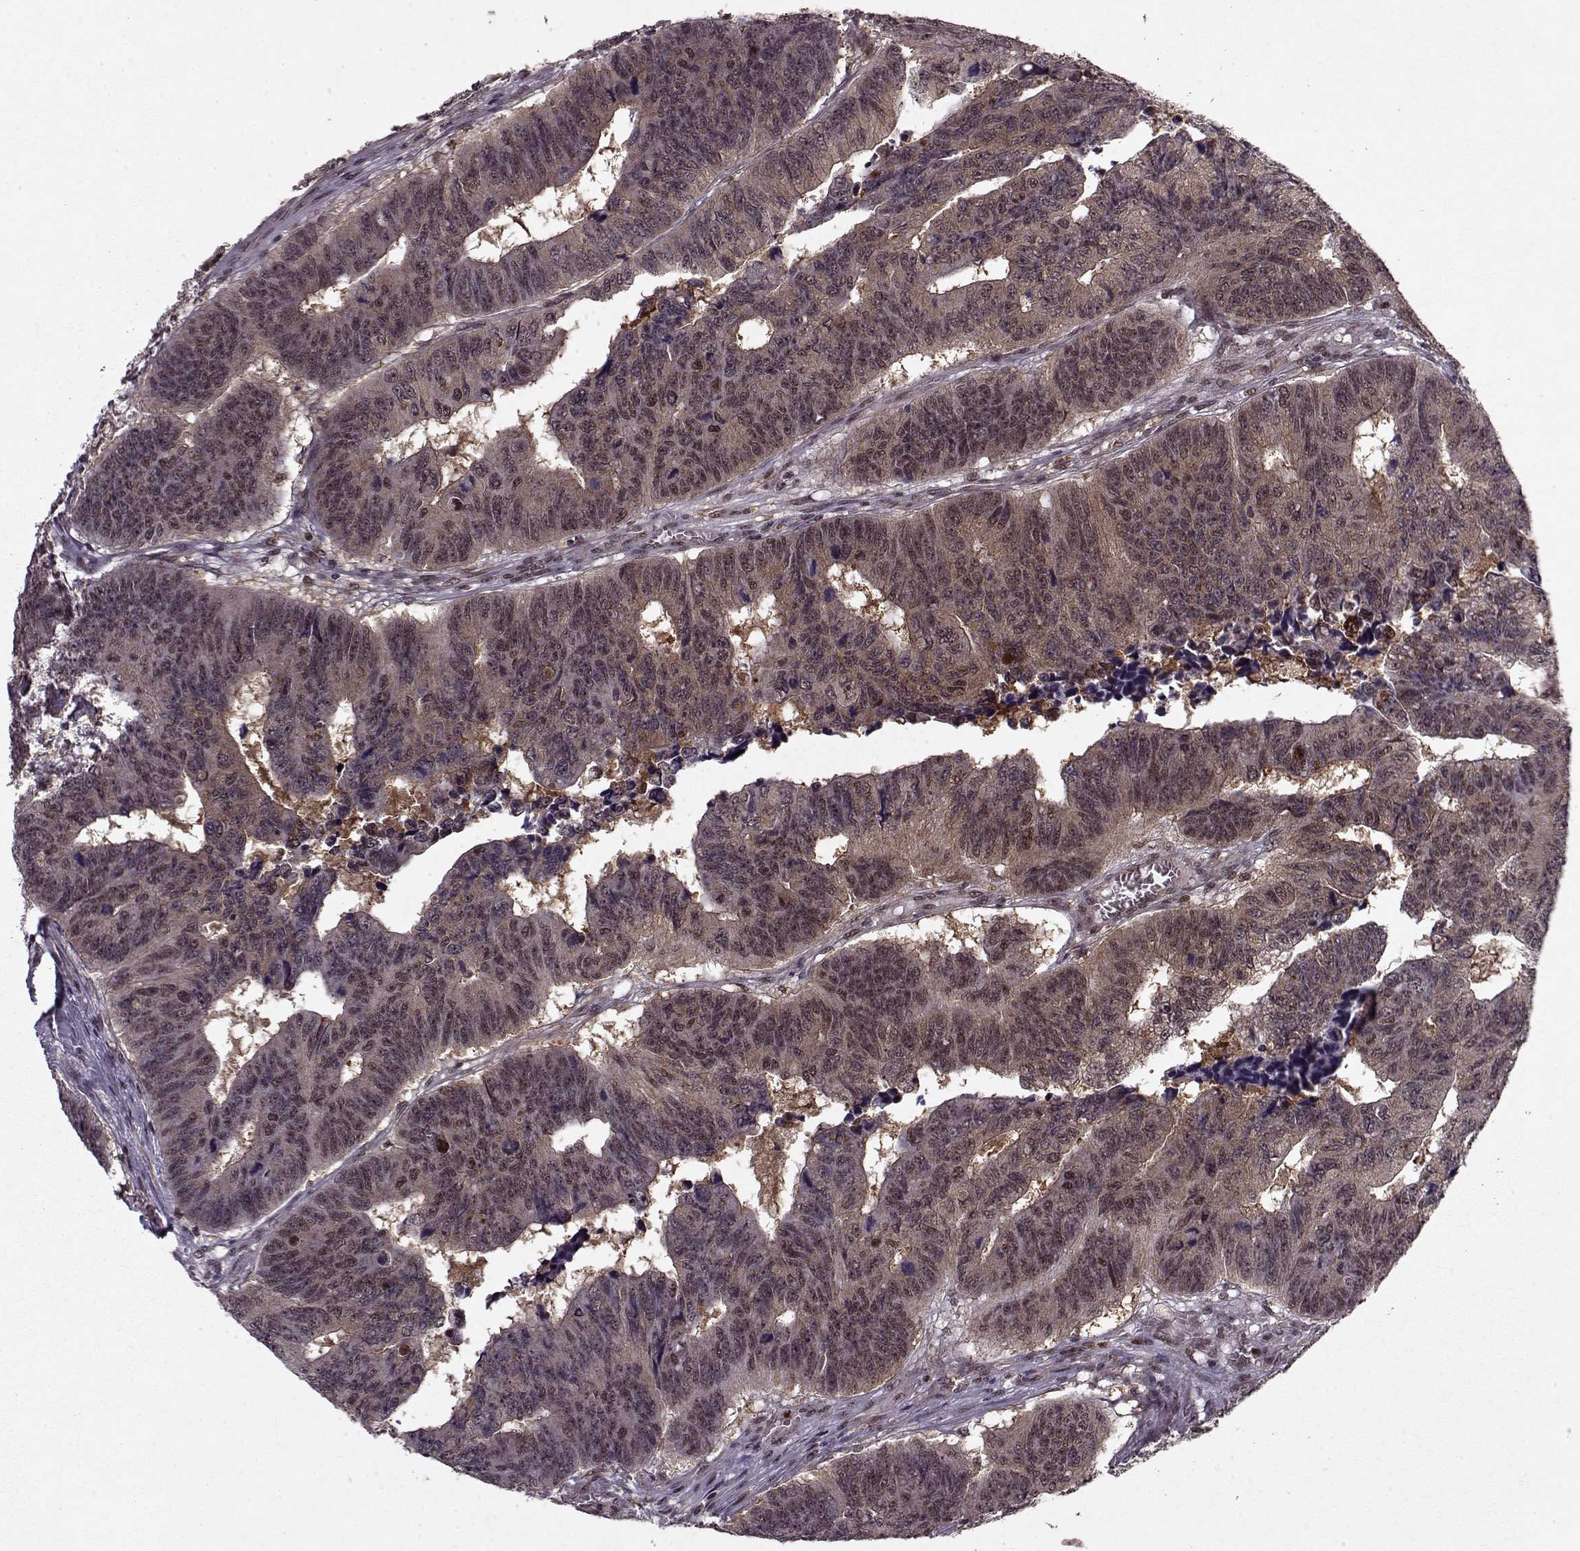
{"staining": {"intensity": "weak", "quantity": "25%-75%", "location": "cytoplasmic/membranous,nuclear"}, "tissue": "colorectal cancer", "cell_type": "Tumor cells", "image_type": "cancer", "snomed": [{"axis": "morphology", "description": "Adenocarcinoma, NOS"}, {"axis": "topography", "description": "Appendix"}, {"axis": "topography", "description": "Colon"}, {"axis": "topography", "description": "Cecum"}, {"axis": "topography", "description": "Colon asc"}], "caption": "A brown stain shows weak cytoplasmic/membranous and nuclear staining of a protein in human colorectal cancer tumor cells.", "gene": "PSMA7", "patient": {"sex": "female", "age": 85}}